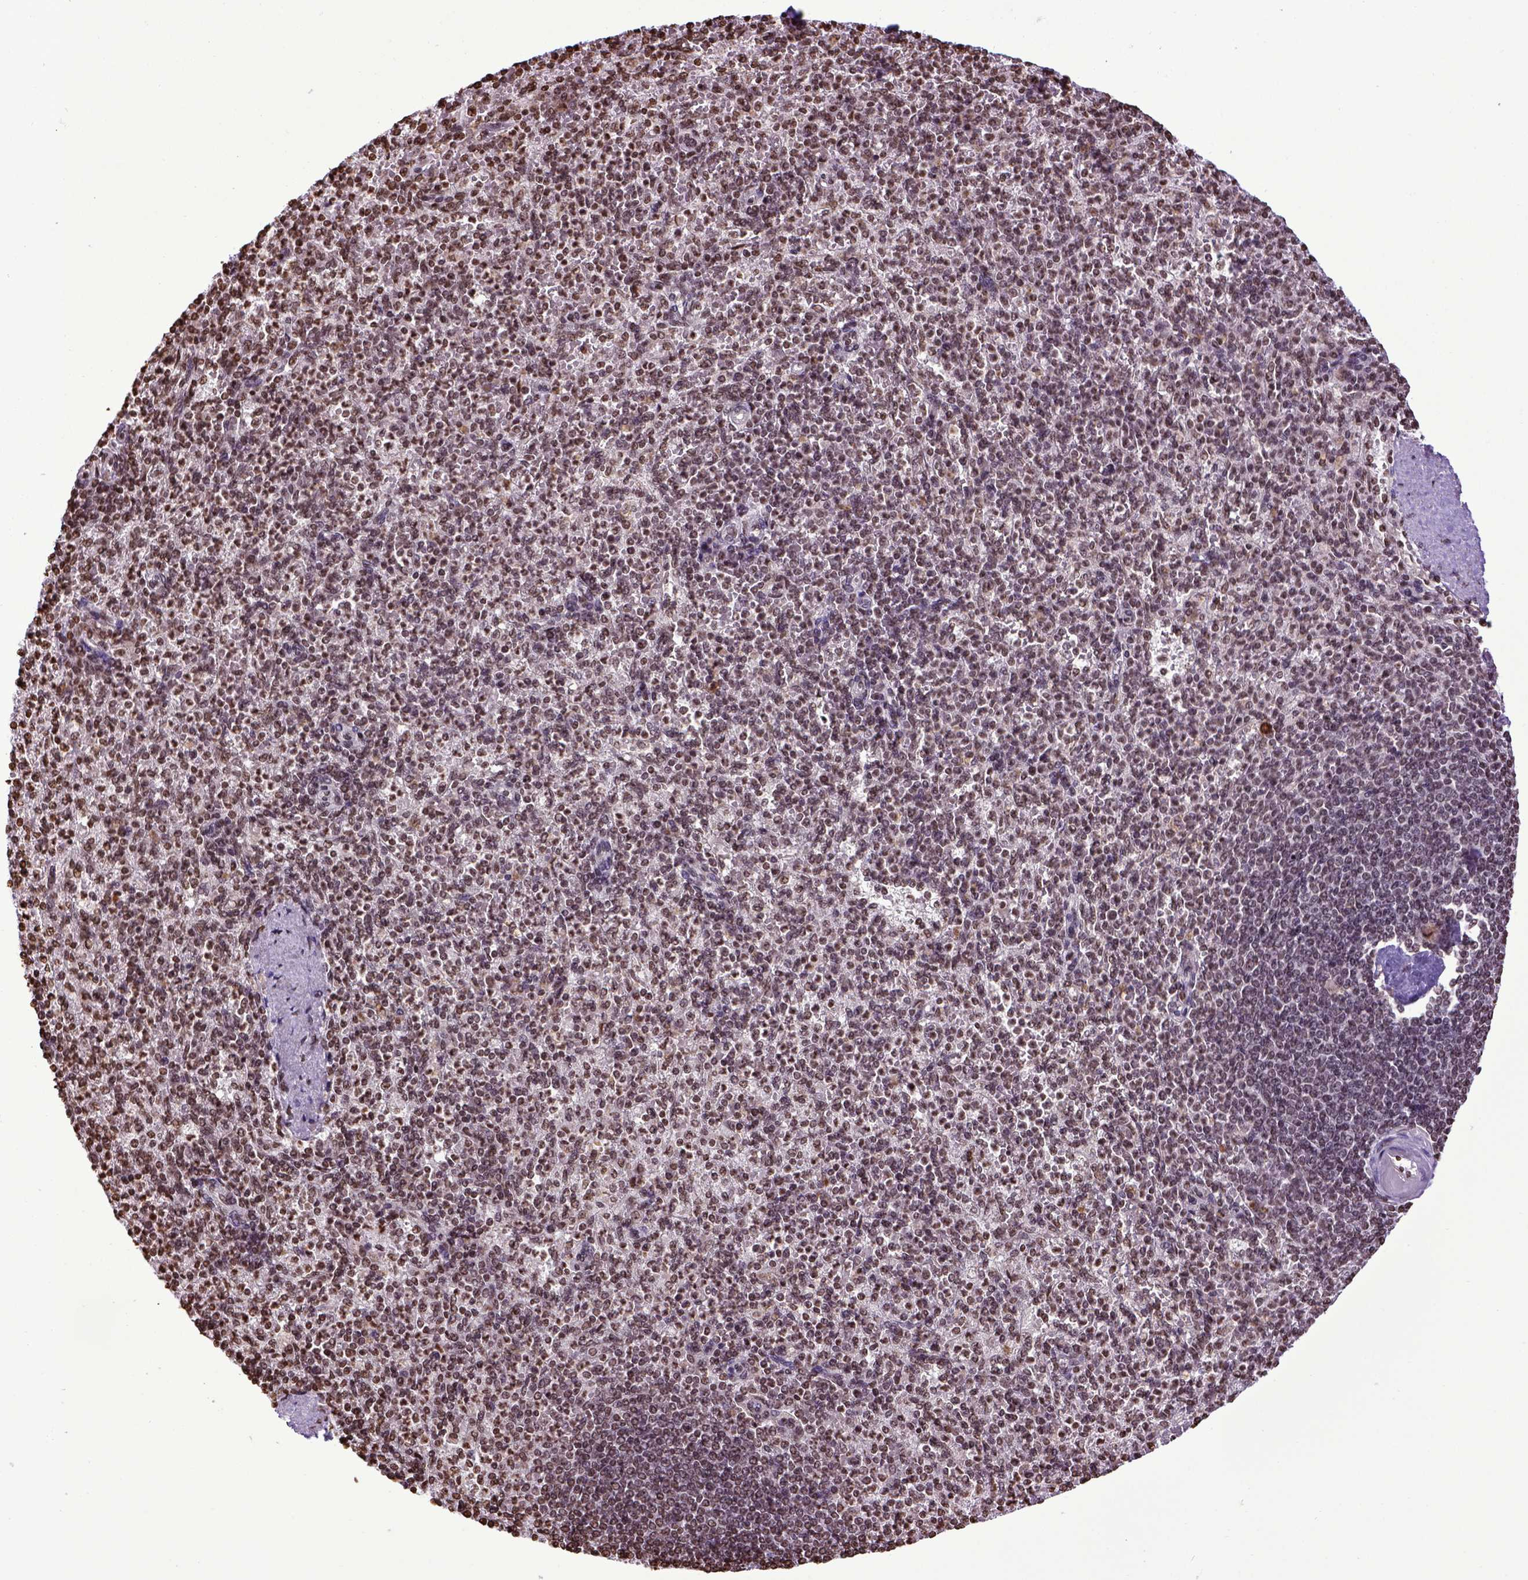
{"staining": {"intensity": "moderate", "quantity": ">75%", "location": "nuclear"}, "tissue": "spleen", "cell_type": "Cells in red pulp", "image_type": "normal", "snomed": [{"axis": "morphology", "description": "Normal tissue, NOS"}, {"axis": "topography", "description": "Spleen"}], "caption": "Protein analysis of benign spleen demonstrates moderate nuclear staining in about >75% of cells in red pulp.", "gene": "ZNF75D", "patient": {"sex": "female", "age": 74}}